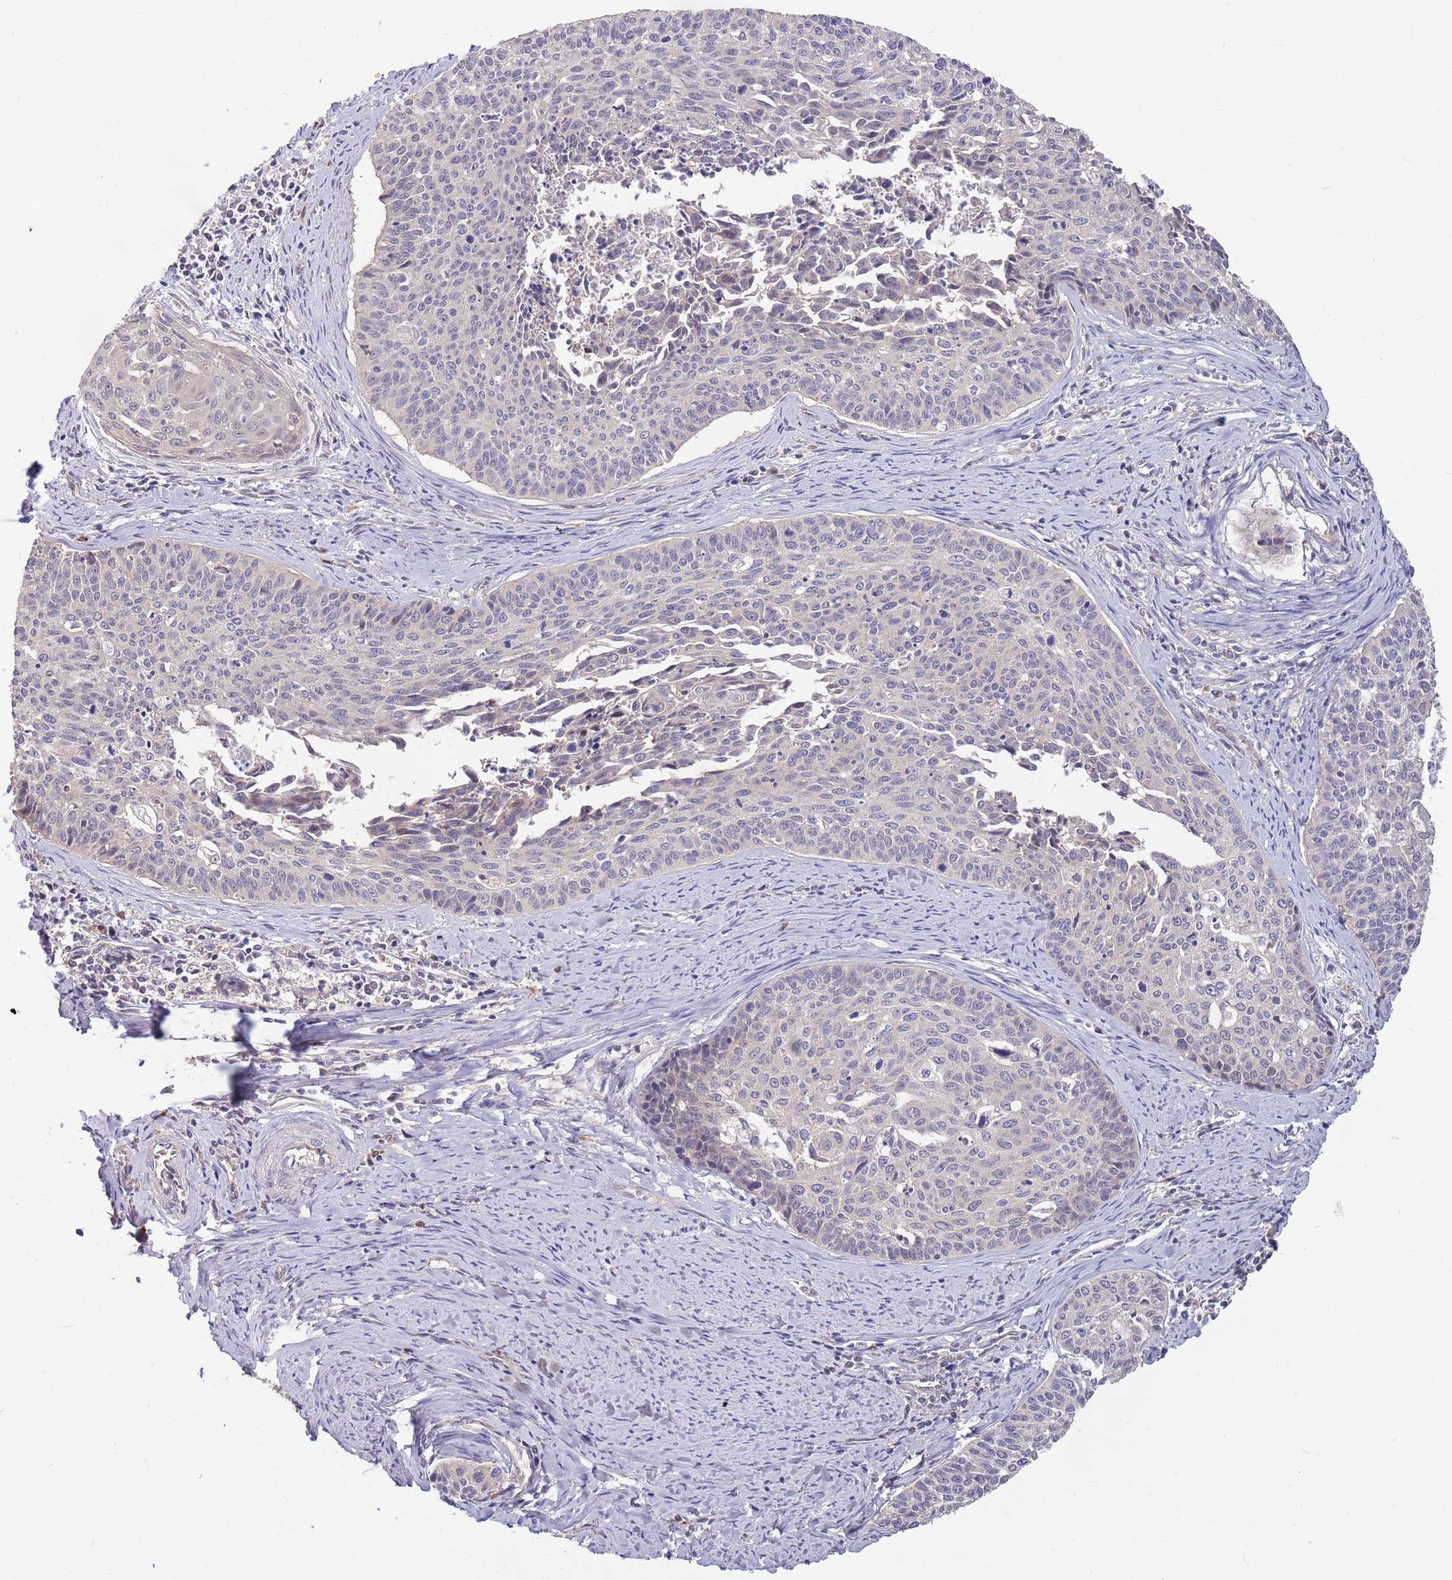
{"staining": {"intensity": "negative", "quantity": "none", "location": "none"}, "tissue": "cervical cancer", "cell_type": "Tumor cells", "image_type": "cancer", "snomed": [{"axis": "morphology", "description": "Squamous cell carcinoma, NOS"}, {"axis": "topography", "description": "Cervix"}], "caption": "This is a photomicrograph of IHC staining of cervical squamous cell carcinoma, which shows no expression in tumor cells.", "gene": "MARVELD2", "patient": {"sex": "female", "age": 55}}